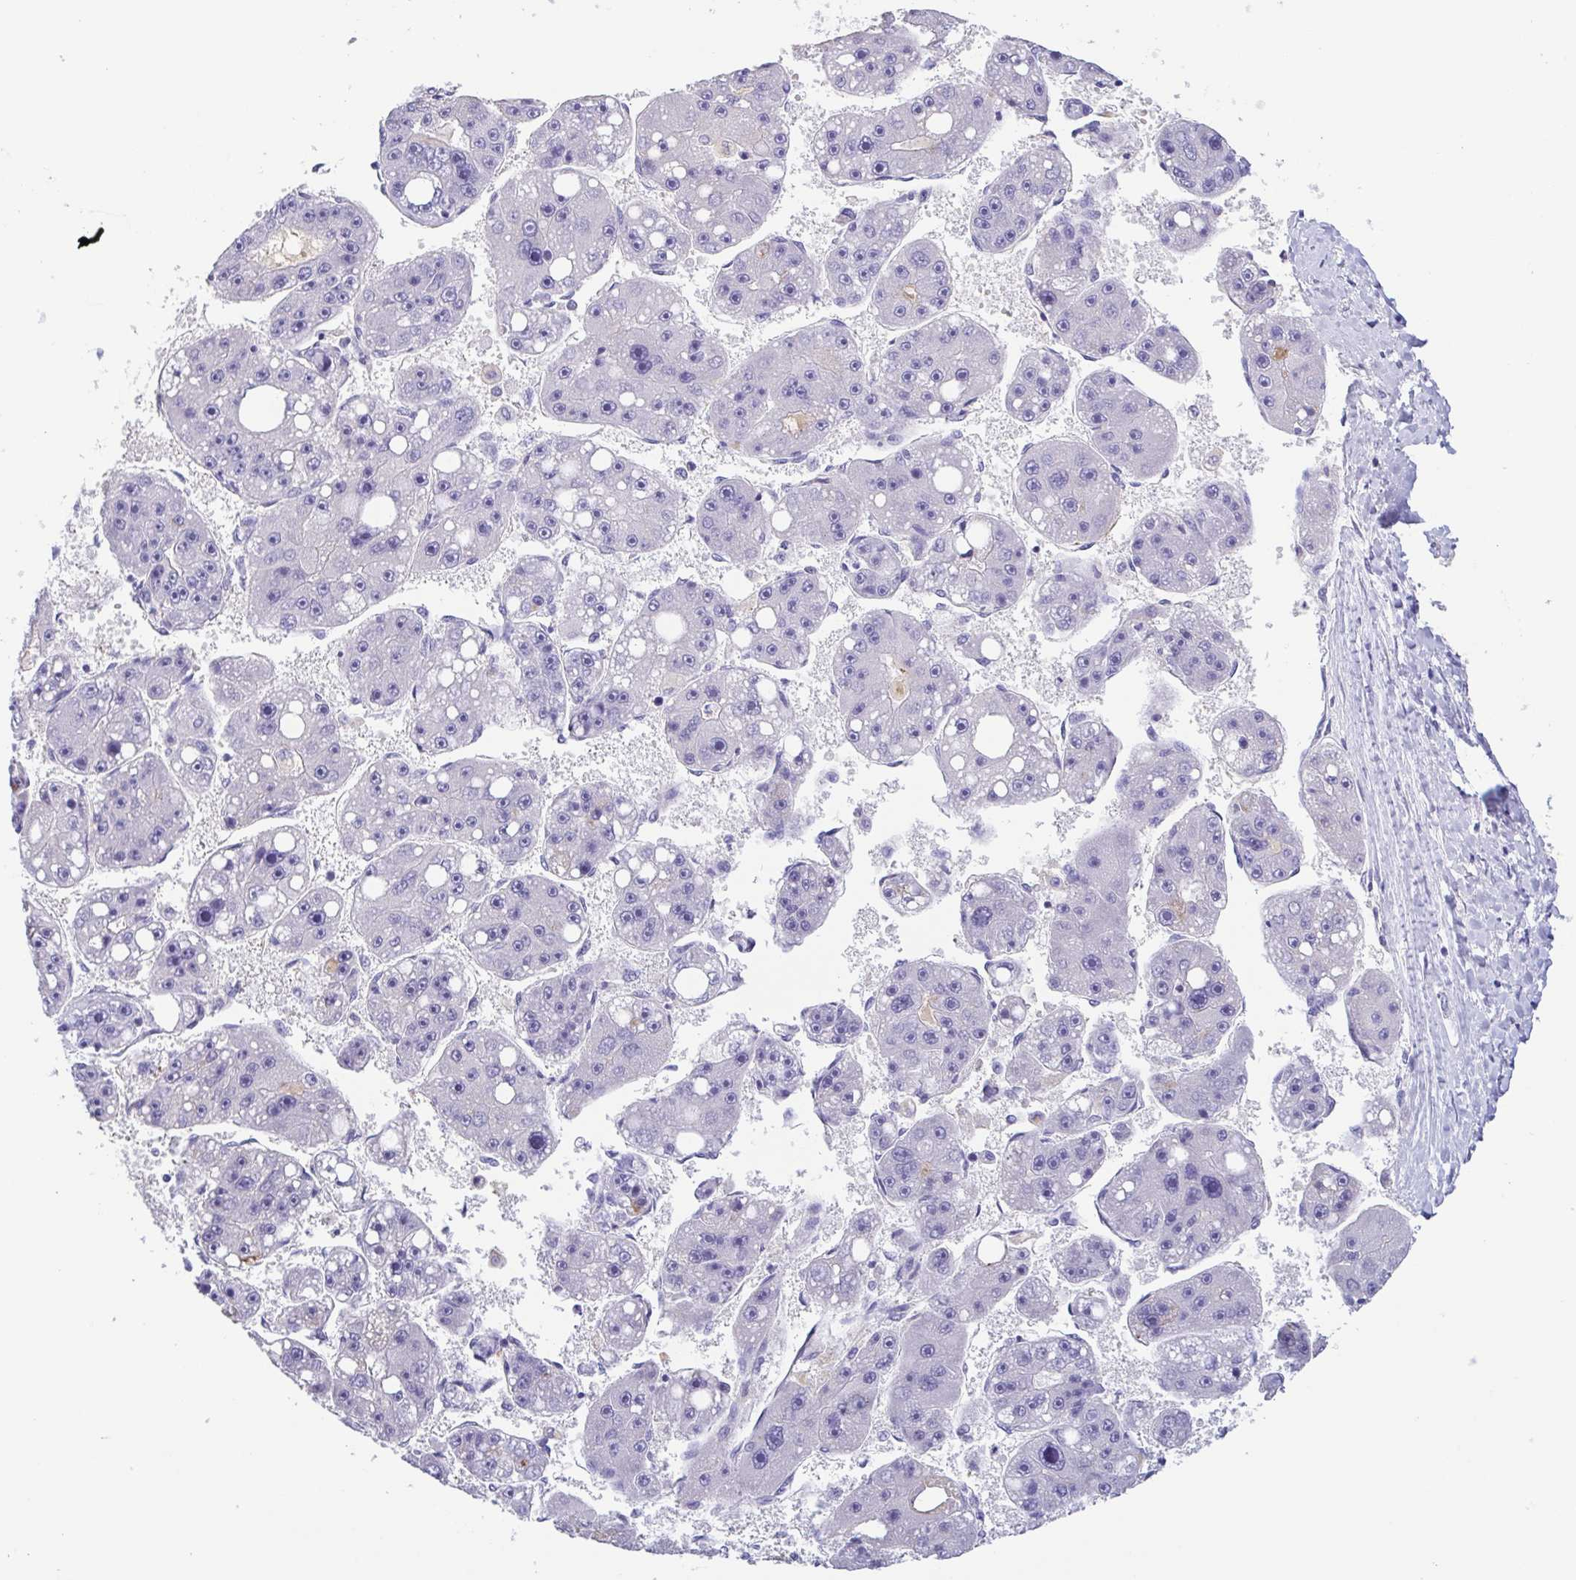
{"staining": {"intensity": "negative", "quantity": "none", "location": "none"}, "tissue": "liver cancer", "cell_type": "Tumor cells", "image_type": "cancer", "snomed": [{"axis": "morphology", "description": "Carcinoma, Hepatocellular, NOS"}, {"axis": "topography", "description": "Liver"}], "caption": "Immunohistochemical staining of liver hepatocellular carcinoma reveals no significant positivity in tumor cells. Brightfield microscopy of immunohistochemistry (IHC) stained with DAB (3,3'-diaminobenzidine) (brown) and hematoxylin (blue), captured at high magnification.", "gene": "TREH", "patient": {"sex": "female", "age": 61}}